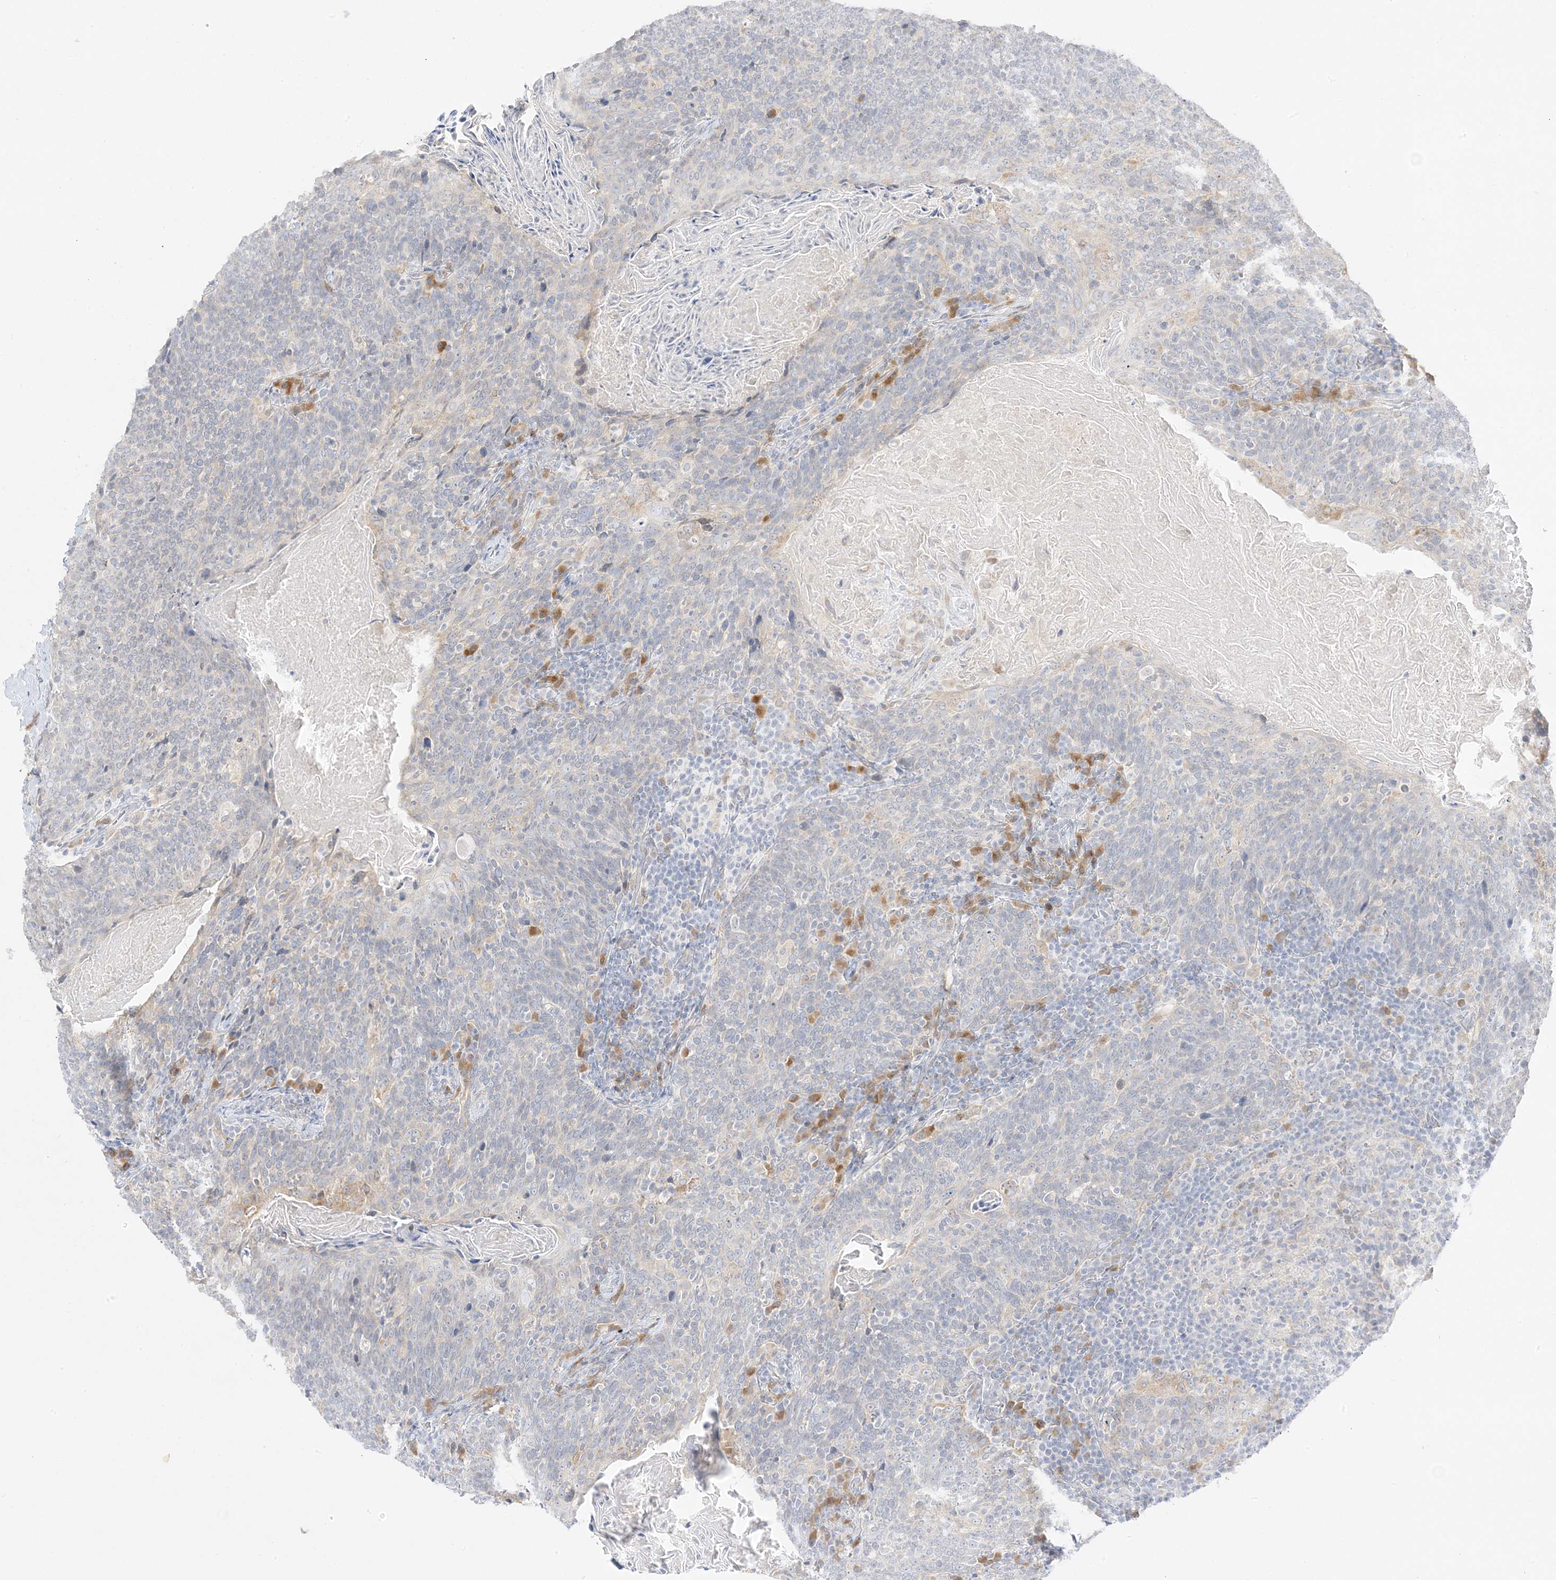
{"staining": {"intensity": "negative", "quantity": "none", "location": "none"}, "tissue": "head and neck cancer", "cell_type": "Tumor cells", "image_type": "cancer", "snomed": [{"axis": "morphology", "description": "Squamous cell carcinoma, NOS"}, {"axis": "morphology", "description": "Squamous cell carcinoma, metastatic, NOS"}, {"axis": "topography", "description": "Lymph node"}, {"axis": "topography", "description": "Head-Neck"}], "caption": "Tumor cells are negative for brown protein staining in metastatic squamous cell carcinoma (head and neck).", "gene": "C2CD2", "patient": {"sex": "male", "age": 62}}